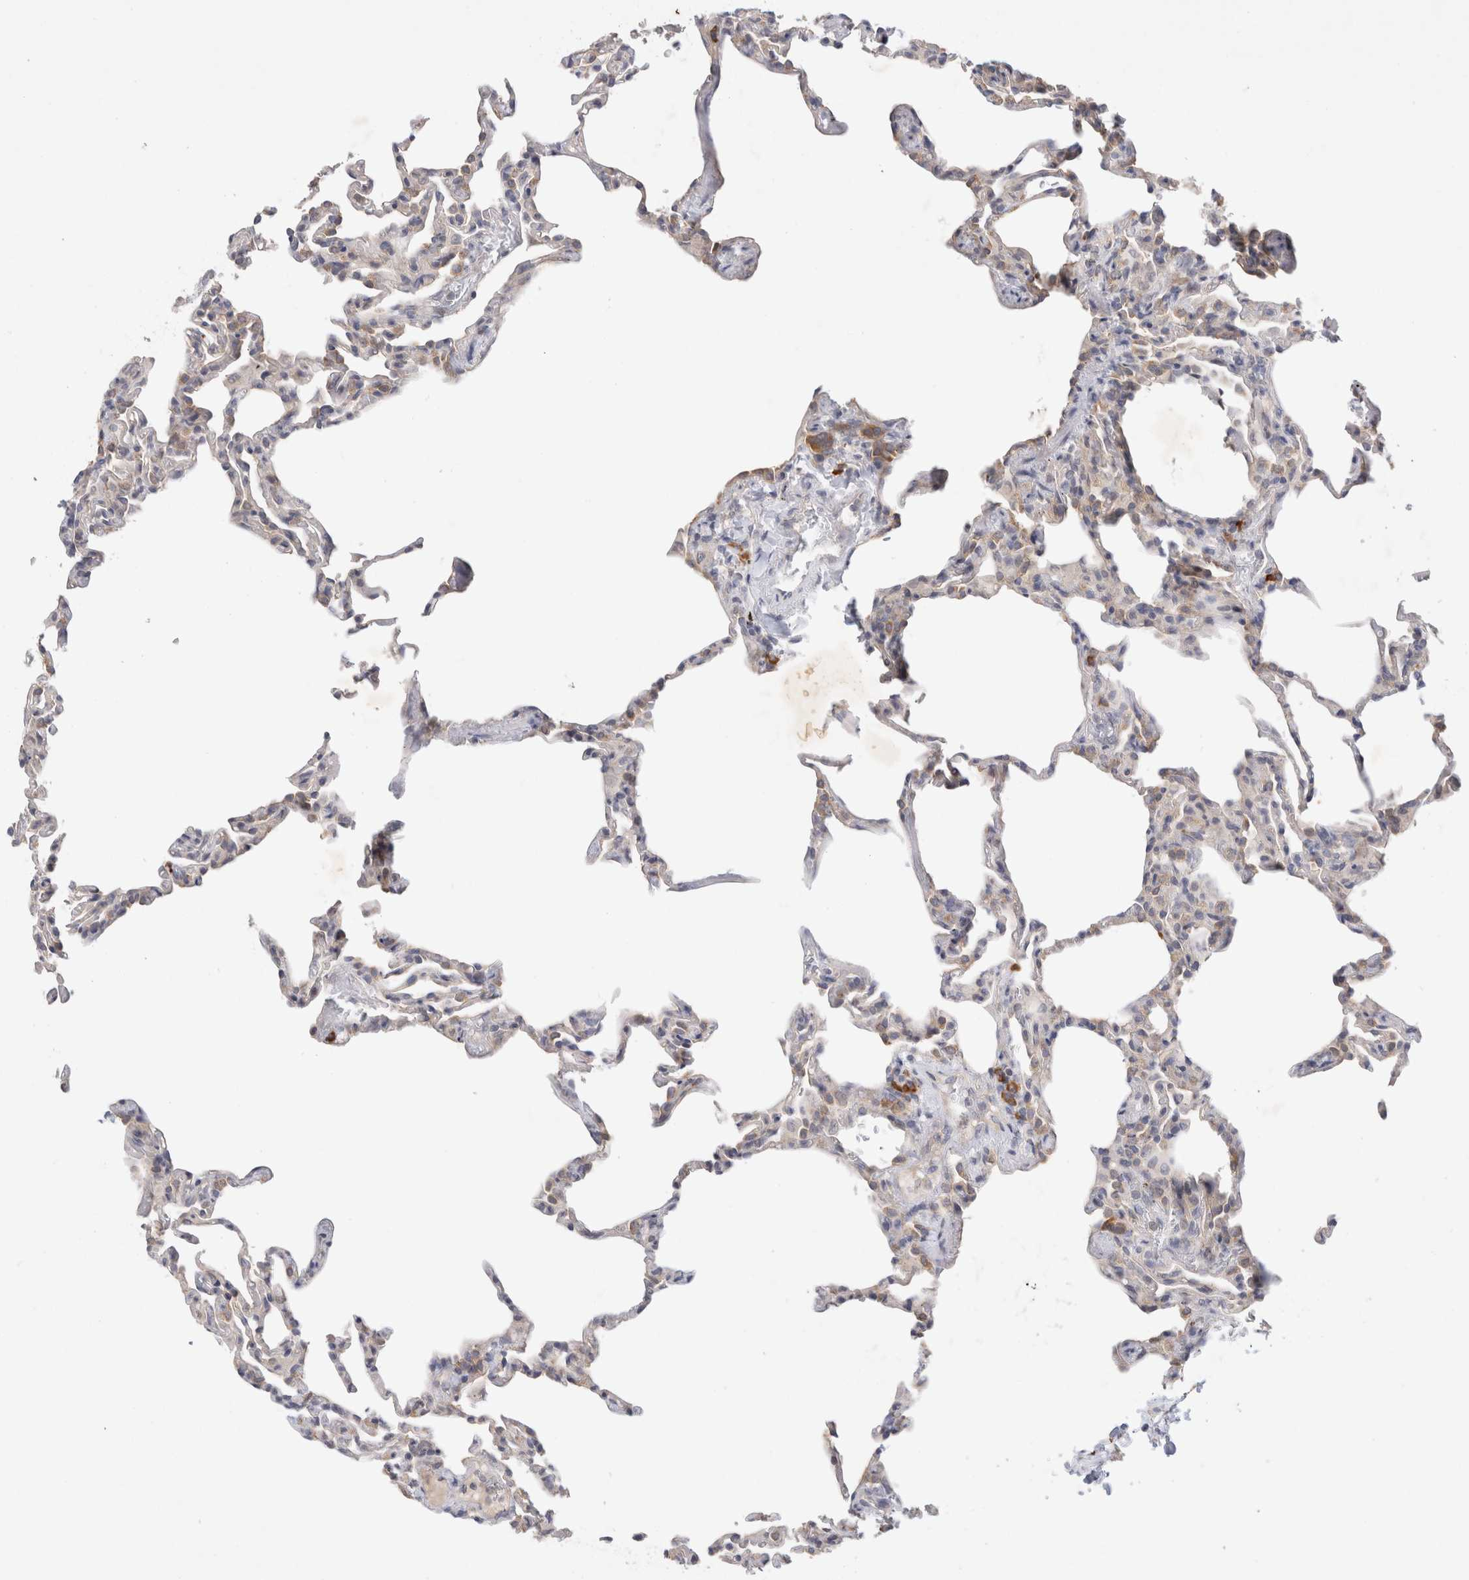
{"staining": {"intensity": "weak", "quantity": "<25%", "location": "cytoplasmic/membranous"}, "tissue": "lung", "cell_type": "Alveolar cells", "image_type": "normal", "snomed": [{"axis": "morphology", "description": "Normal tissue, NOS"}, {"axis": "topography", "description": "Lung"}], "caption": "Immunohistochemistry of unremarkable lung shows no positivity in alveolar cells. The staining was performed using DAB (3,3'-diaminobenzidine) to visualize the protein expression in brown, while the nuclei were stained in blue with hematoxylin (Magnification: 20x).", "gene": "NEDD4L", "patient": {"sex": "male", "age": 20}}